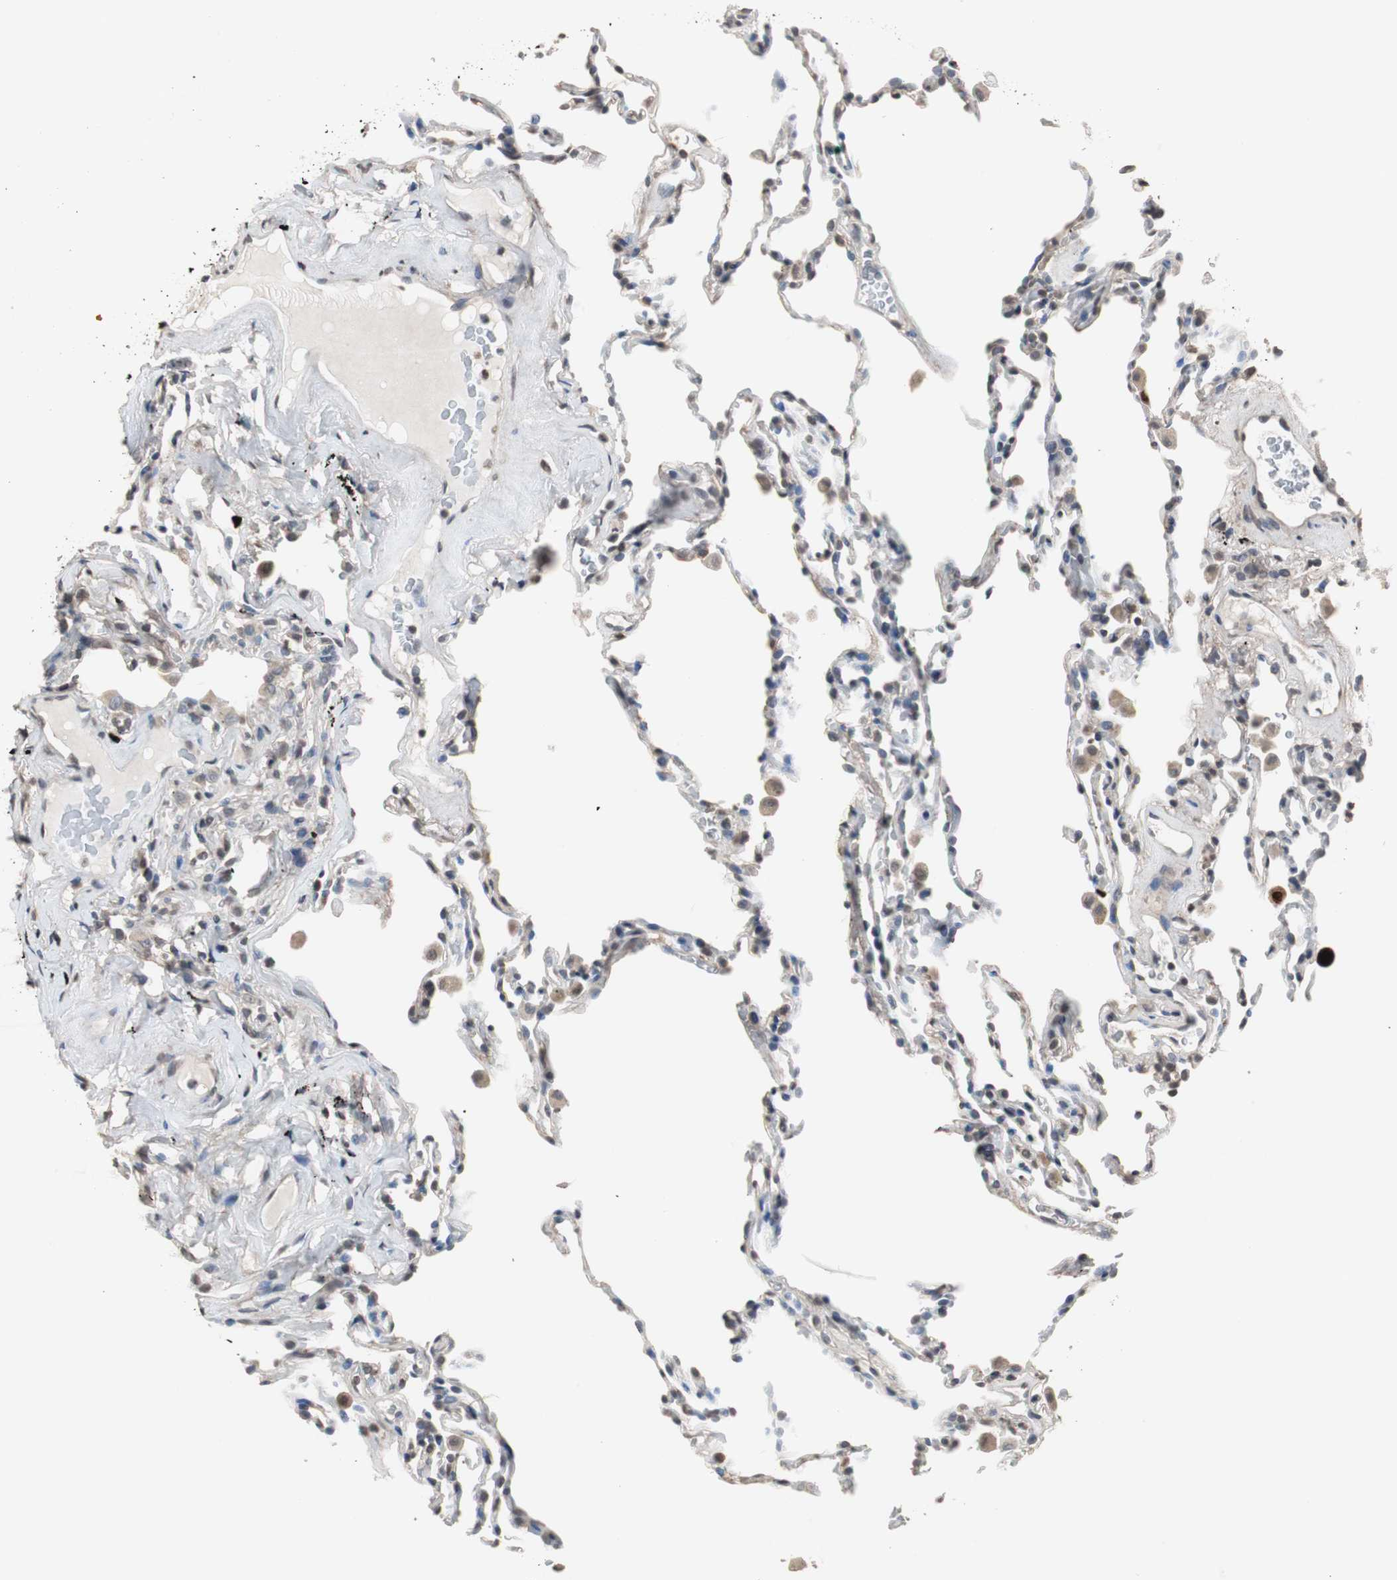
{"staining": {"intensity": "weak", "quantity": "25%-75%", "location": "nuclear"}, "tissue": "lung", "cell_type": "Alveolar cells", "image_type": "normal", "snomed": [{"axis": "morphology", "description": "Normal tissue, NOS"}, {"axis": "morphology", "description": "Soft tissue tumor metastatic"}, {"axis": "topography", "description": "Lung"}], "caption": "DAB immunohistochemical staining of benign human lung displays weak nuclear protein expression in about 25%-75% of alveolar cells. The staining was performed using DAB to visualize the protein expression in brown, while the nuclei were stained in blue with hematoxylin (Magnification: 20x).", "gene": "TOP2A", "patient": {"sex": "male", "age": 59}}